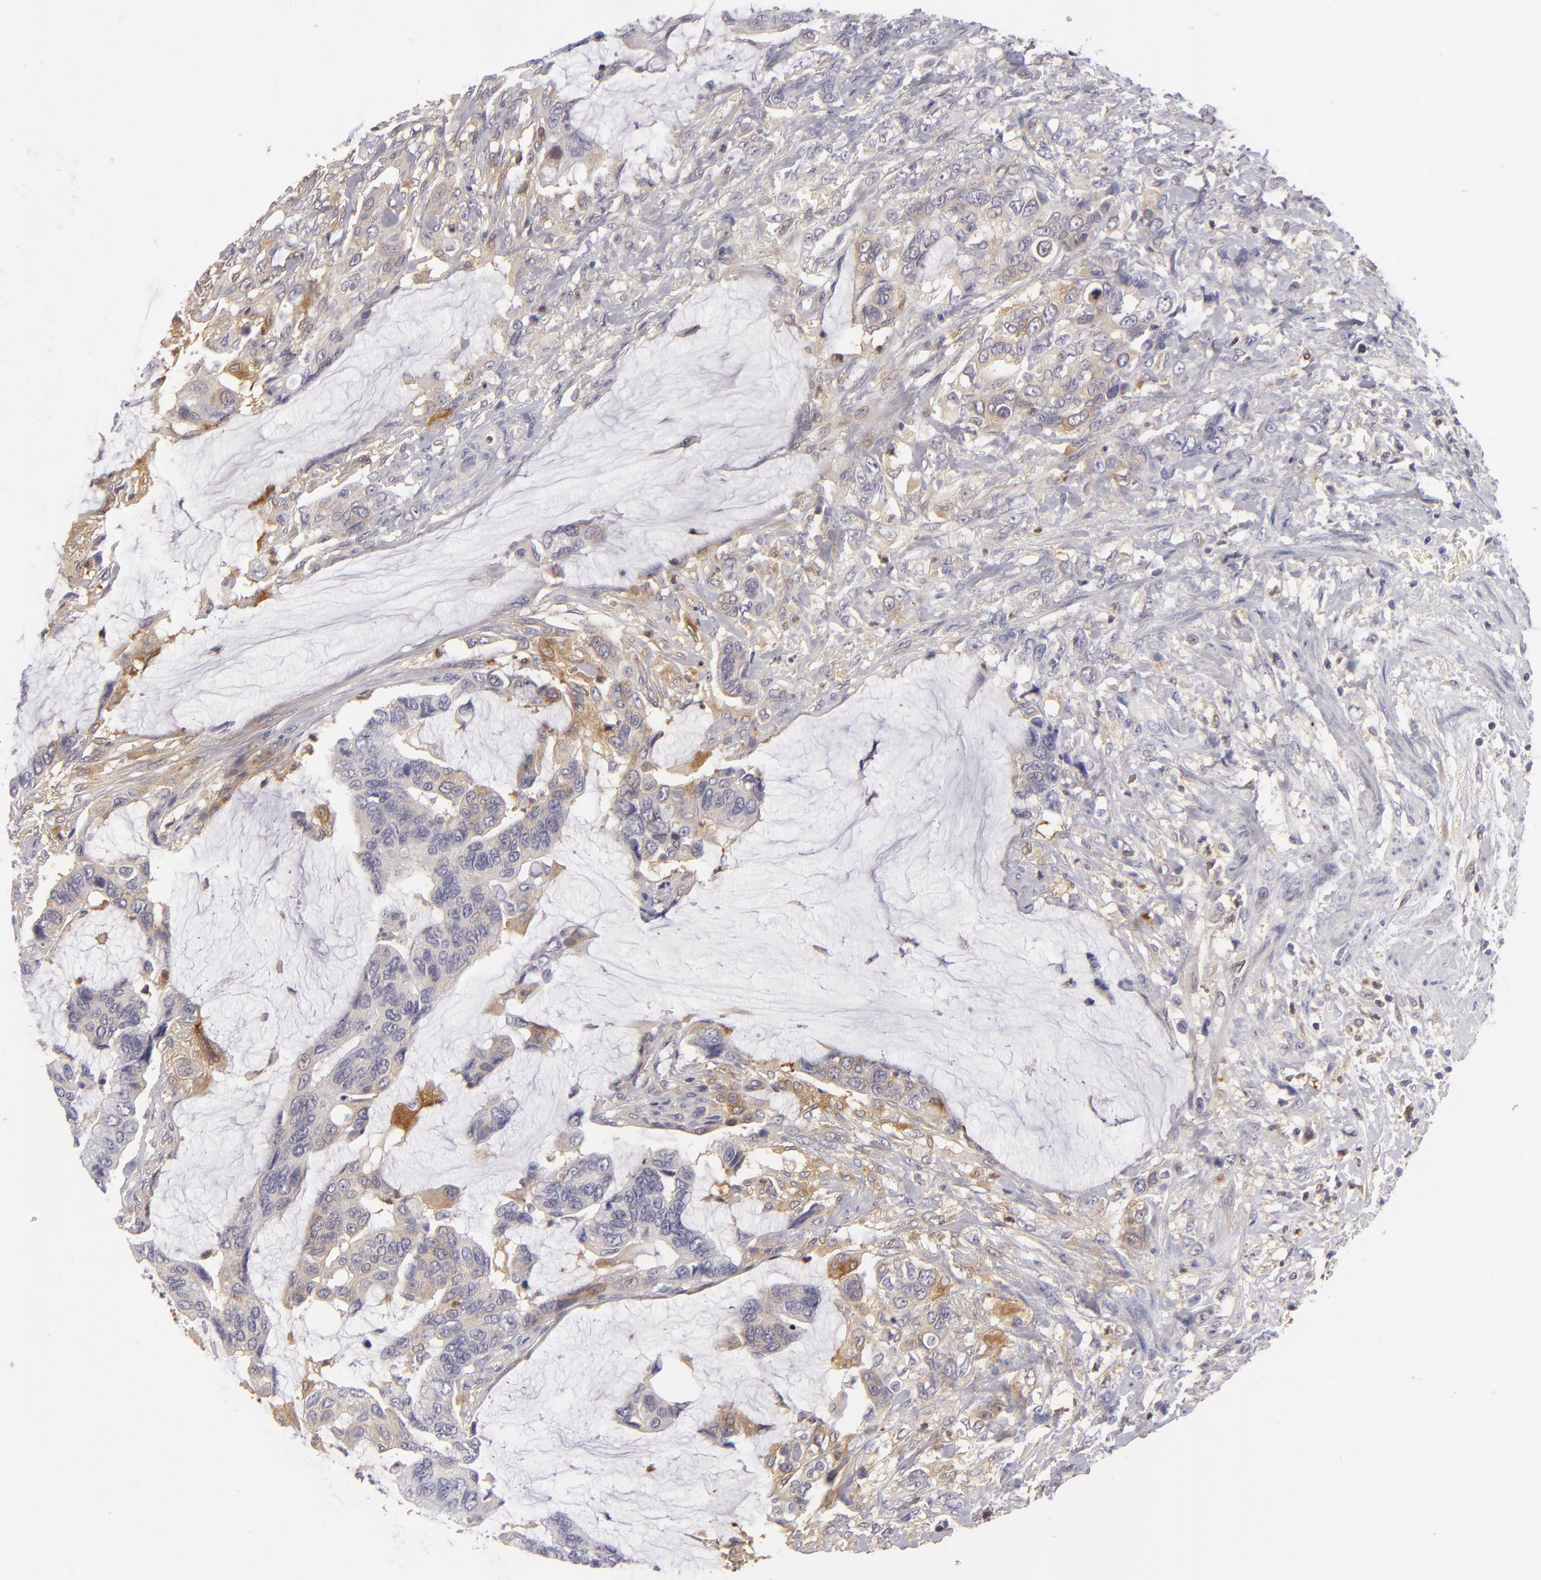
{"staining": {"intensity": "moderate", "quantity": "25%-75%", "location": "cytoplasmic/membranous"}, "tissue": "colorectal cancer", "cell_type": "Tumor cells", "image_type": "cancer", "snomed": [{"axis": "morphology", "description": "Adenocarcinoma, NOS"}, {"axis": "topography", "description": "Rectum"}], "caption": "Adenocarcinoma (colorectal) tissue reveals moderate cytoplasmic/membranous positivity in about 25%-75% of tumor cells The protein is shown in brown color, while the nuclei are stained blue.", "gene": "MMP10", "patient": {"sex": "female", "age": 59}}